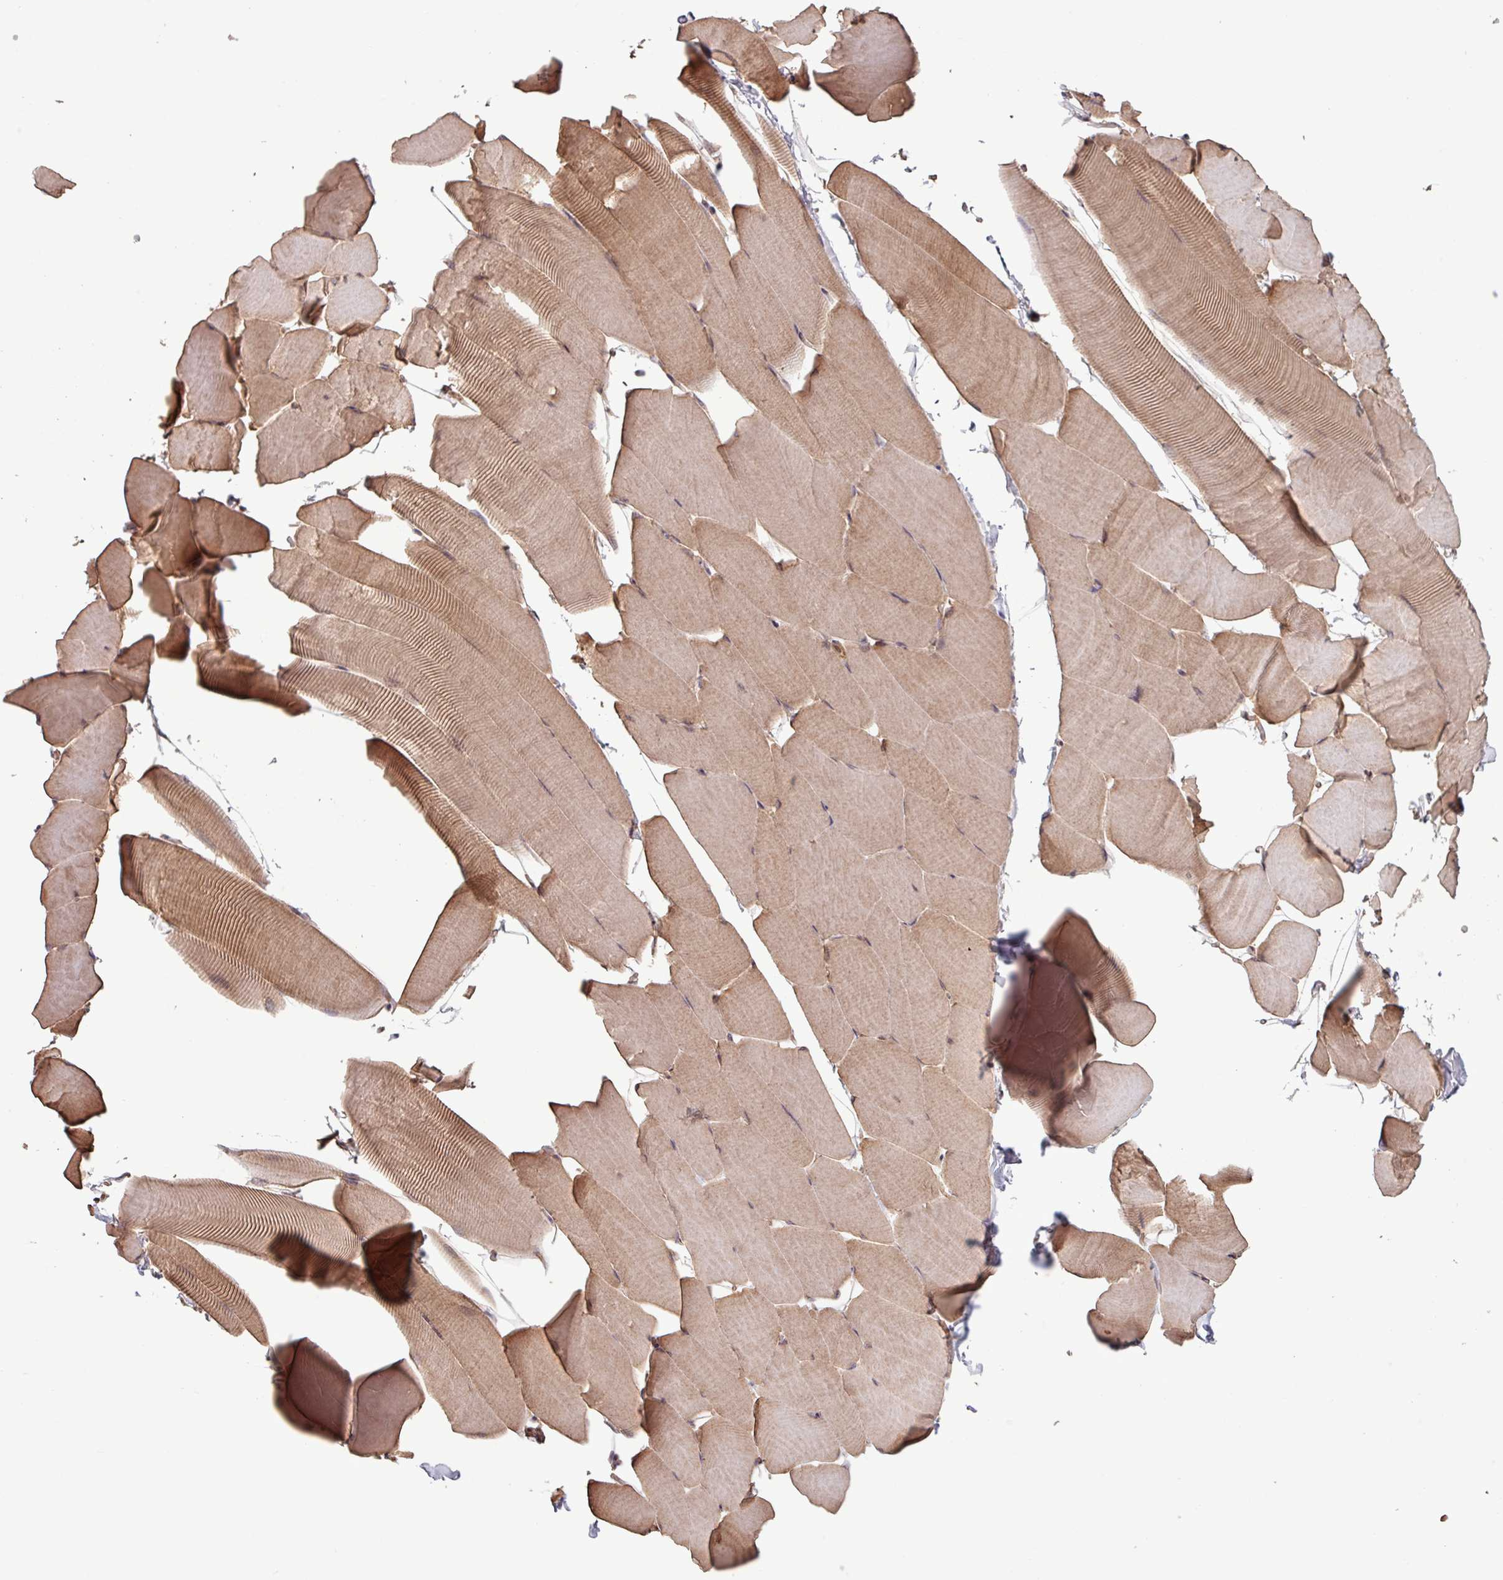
{"staining": {"intensity": "moderate", "quantity": "25%-75%", "location": "cytoplasmic/membranous"}, "tissue": "skeletal muscle", "cell_type": "Myocytes", "image_type": "normal", "snomed": [{"axis": "morphology", "description": "Normal tissue, NOS"}, {"axis": "topography", "description": "Skeletal muscle"}], "caption": "The histopathology image reveals immunohistochemical staining of benign skeletal muscle. There is moderate cytoplasmic/membranous positivity is seen in approximately 25%-75% of myocytes.", "gene": "TRABD2A", "patient": {"sex": "male", "age": 25}}